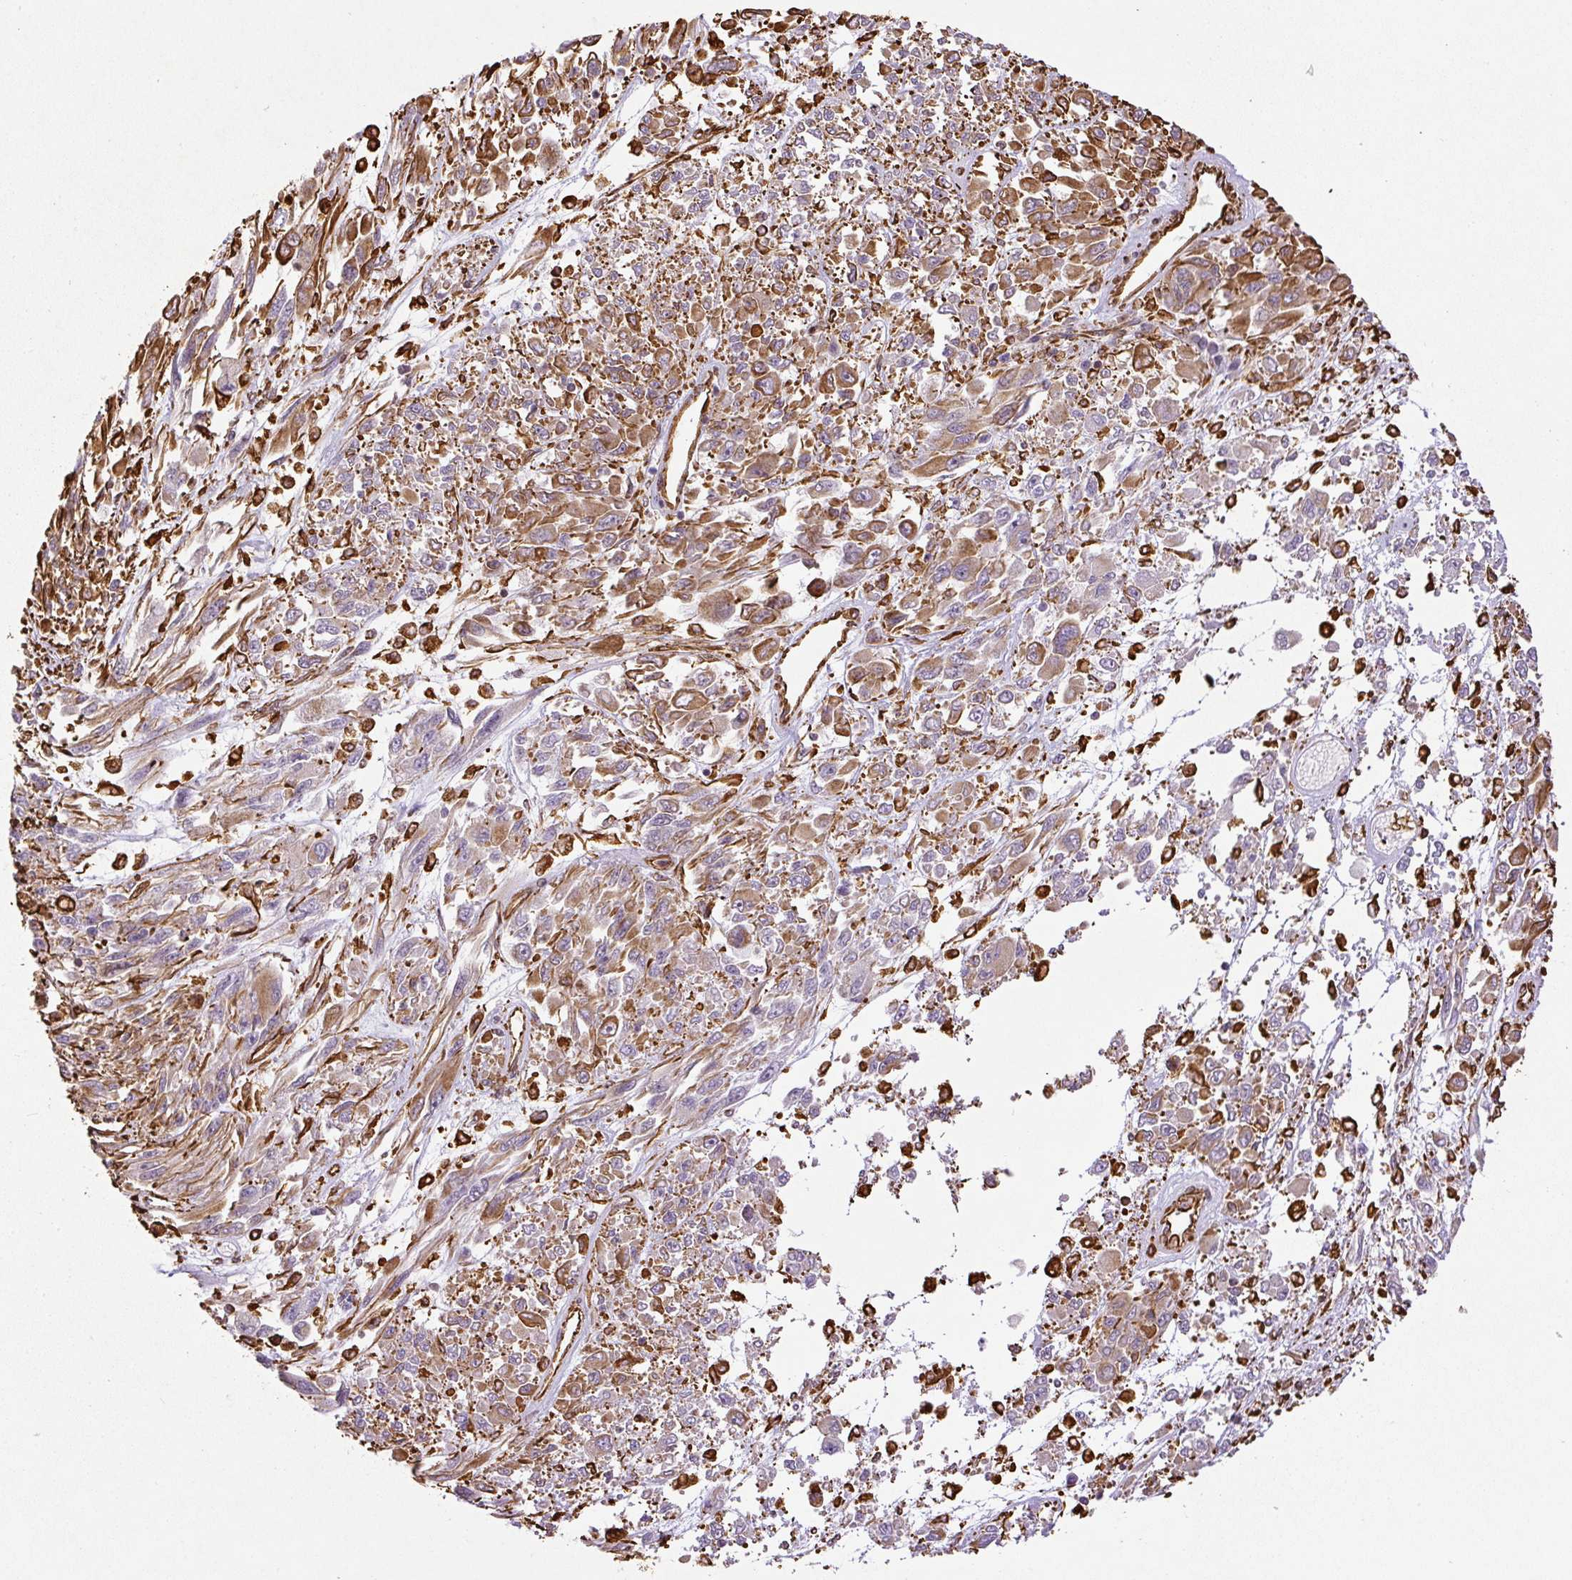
{"staining": {"intensity": "moderate", "quantity": ">75%", "location": "cytoplasmic/membranous"}, "tissue": "melanoma", "cell_type": "Tumor cells", "image_type": "cancer", "snomed": [{"axis": "morphology", "description": "Malignant melanoma, NOS"}, {"axis": "topography", "description": "Skin"}], "caption": "A brown stain shows moderate cytoplasmic/membranous staining of a protein in melanoma tumor cells. Using DAB (3,3'-diaminobenzidine) (brown) and hematoxylin (blue) stains, captured at high magnification using brightfield microscopy.", "gene": "VIM", "patient": {"sex": "female", "age": 91}}